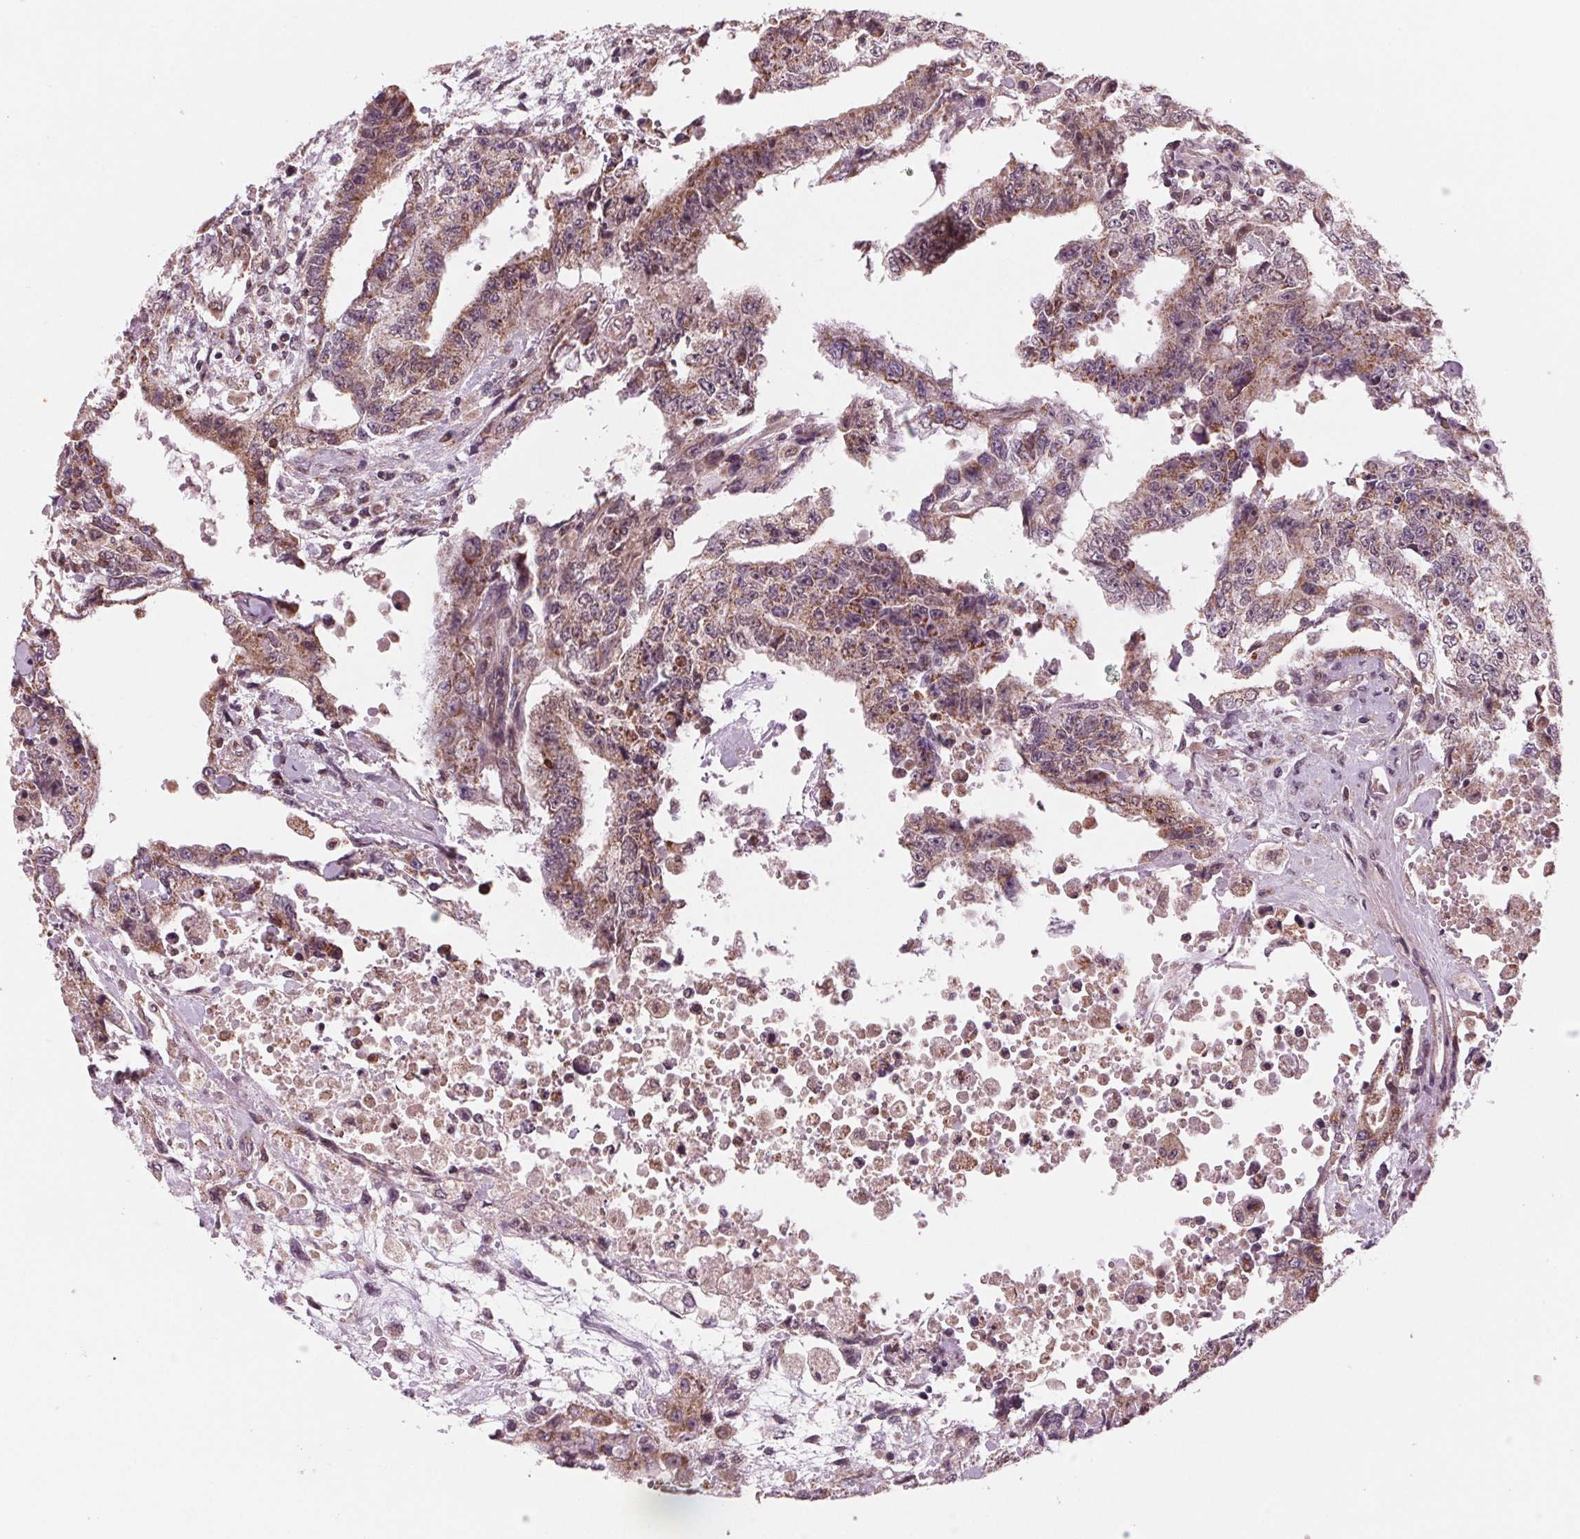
{"staining": {"intensity": "weak", "quantity": ">75%", "location": "cytoplasmic/membranous"}, "tissue": "testis cancer", "cell_type": "Tumor cells", "image_type": "cancer", "snomed": [{"axis": "morphology", "description": "Carcinoma, Embryonal, NOS"}, {"axis": "topography", "description": "Testis"}], "caption": "Immunohistochemistry (IHC) photomicrograph of testis cancer stained for a protein (brown), which displays low levels of weak cytoplasmic/membranous positivity in approximately >75% of tumor cells.", "gene": "STAT3", "patient": {"sex": "male", "age": 24}}